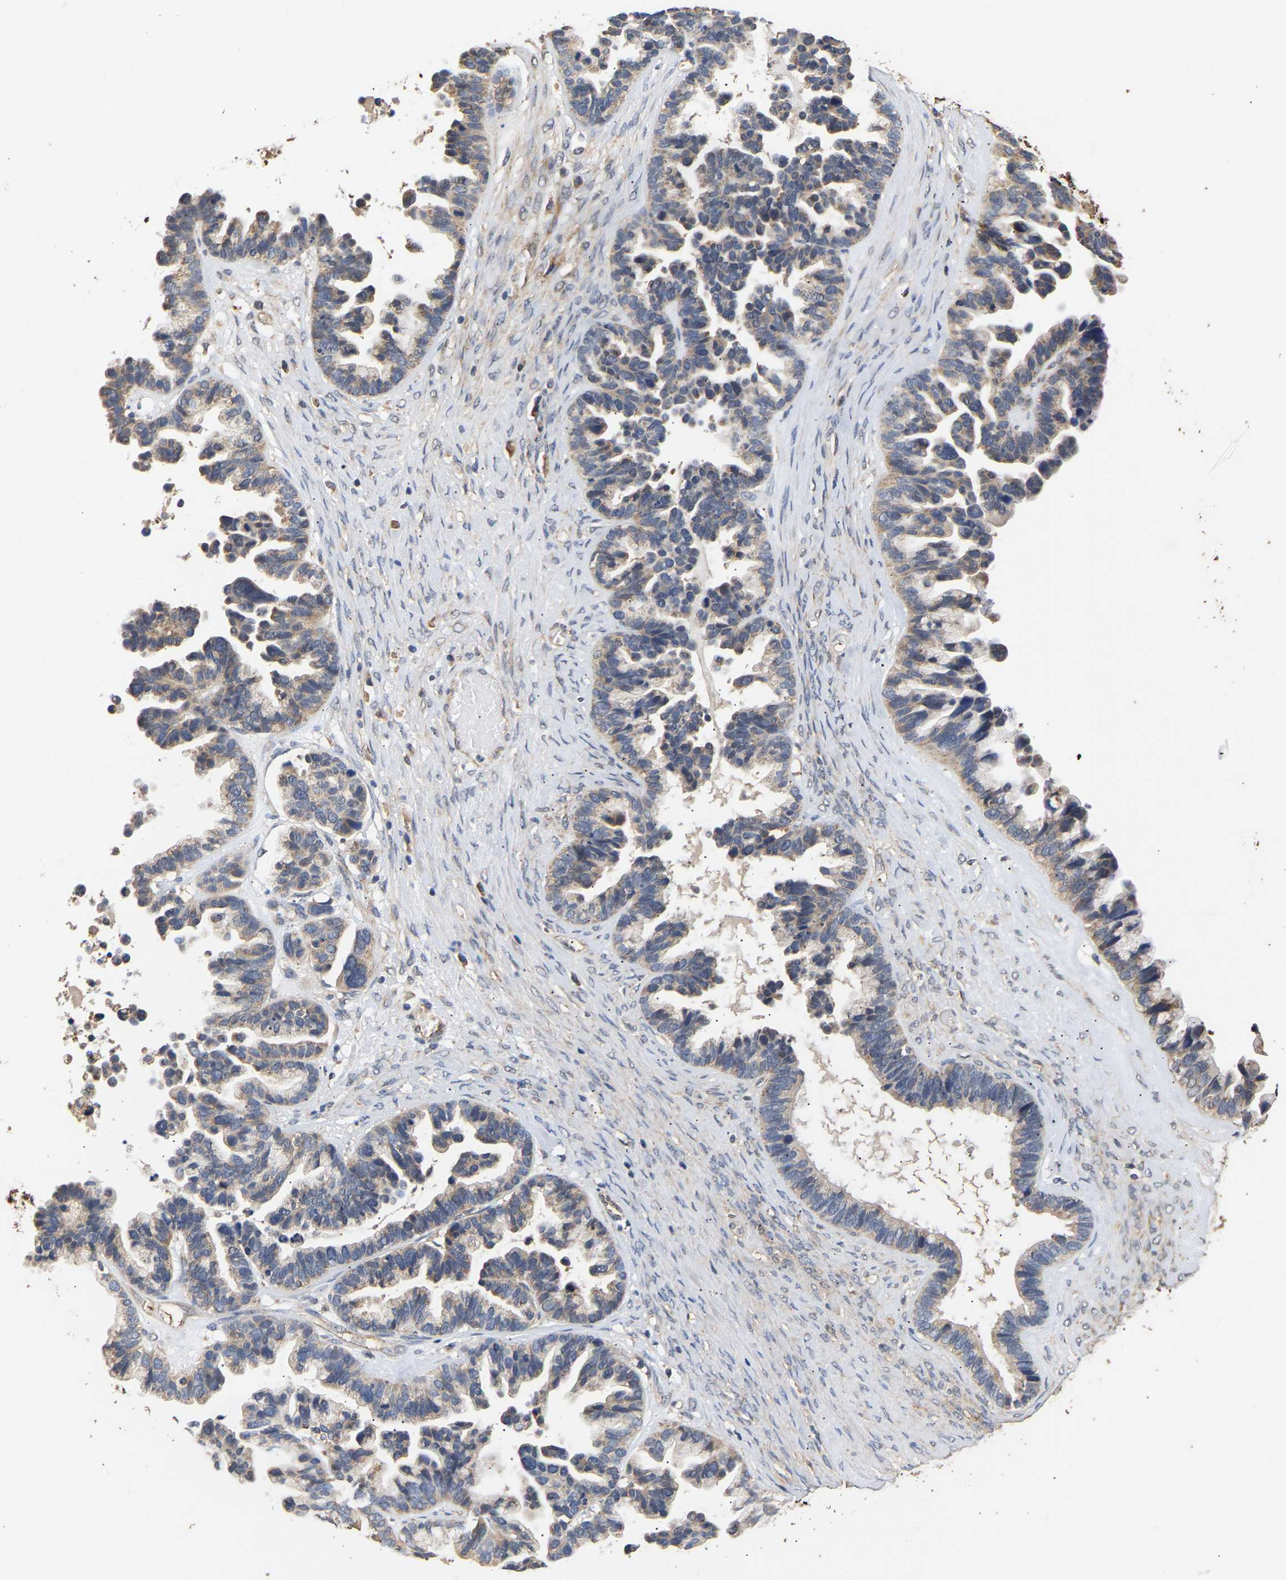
{"staining": {"intensity": "weak", "quantity": ">75%", "location": "cytoplasmic/membranous"}, "tissue": "ovarian cancer", "cell_type": "Tumor cells", "image_type": "cancer", "snomed": [{"axis": "morphology", "description": "Cystadenocarcinoma, serous, NOS"}, {"axis": "topography", "description": "Ovary"}], "caption": "A brown stain highlights weak cytoplasmic/membranous staining of a protein in ovarian serous cystadenocarcinoma tumor cells.", "gene": "ZNF26", "patient": {"sex": "female", "age": 56}}